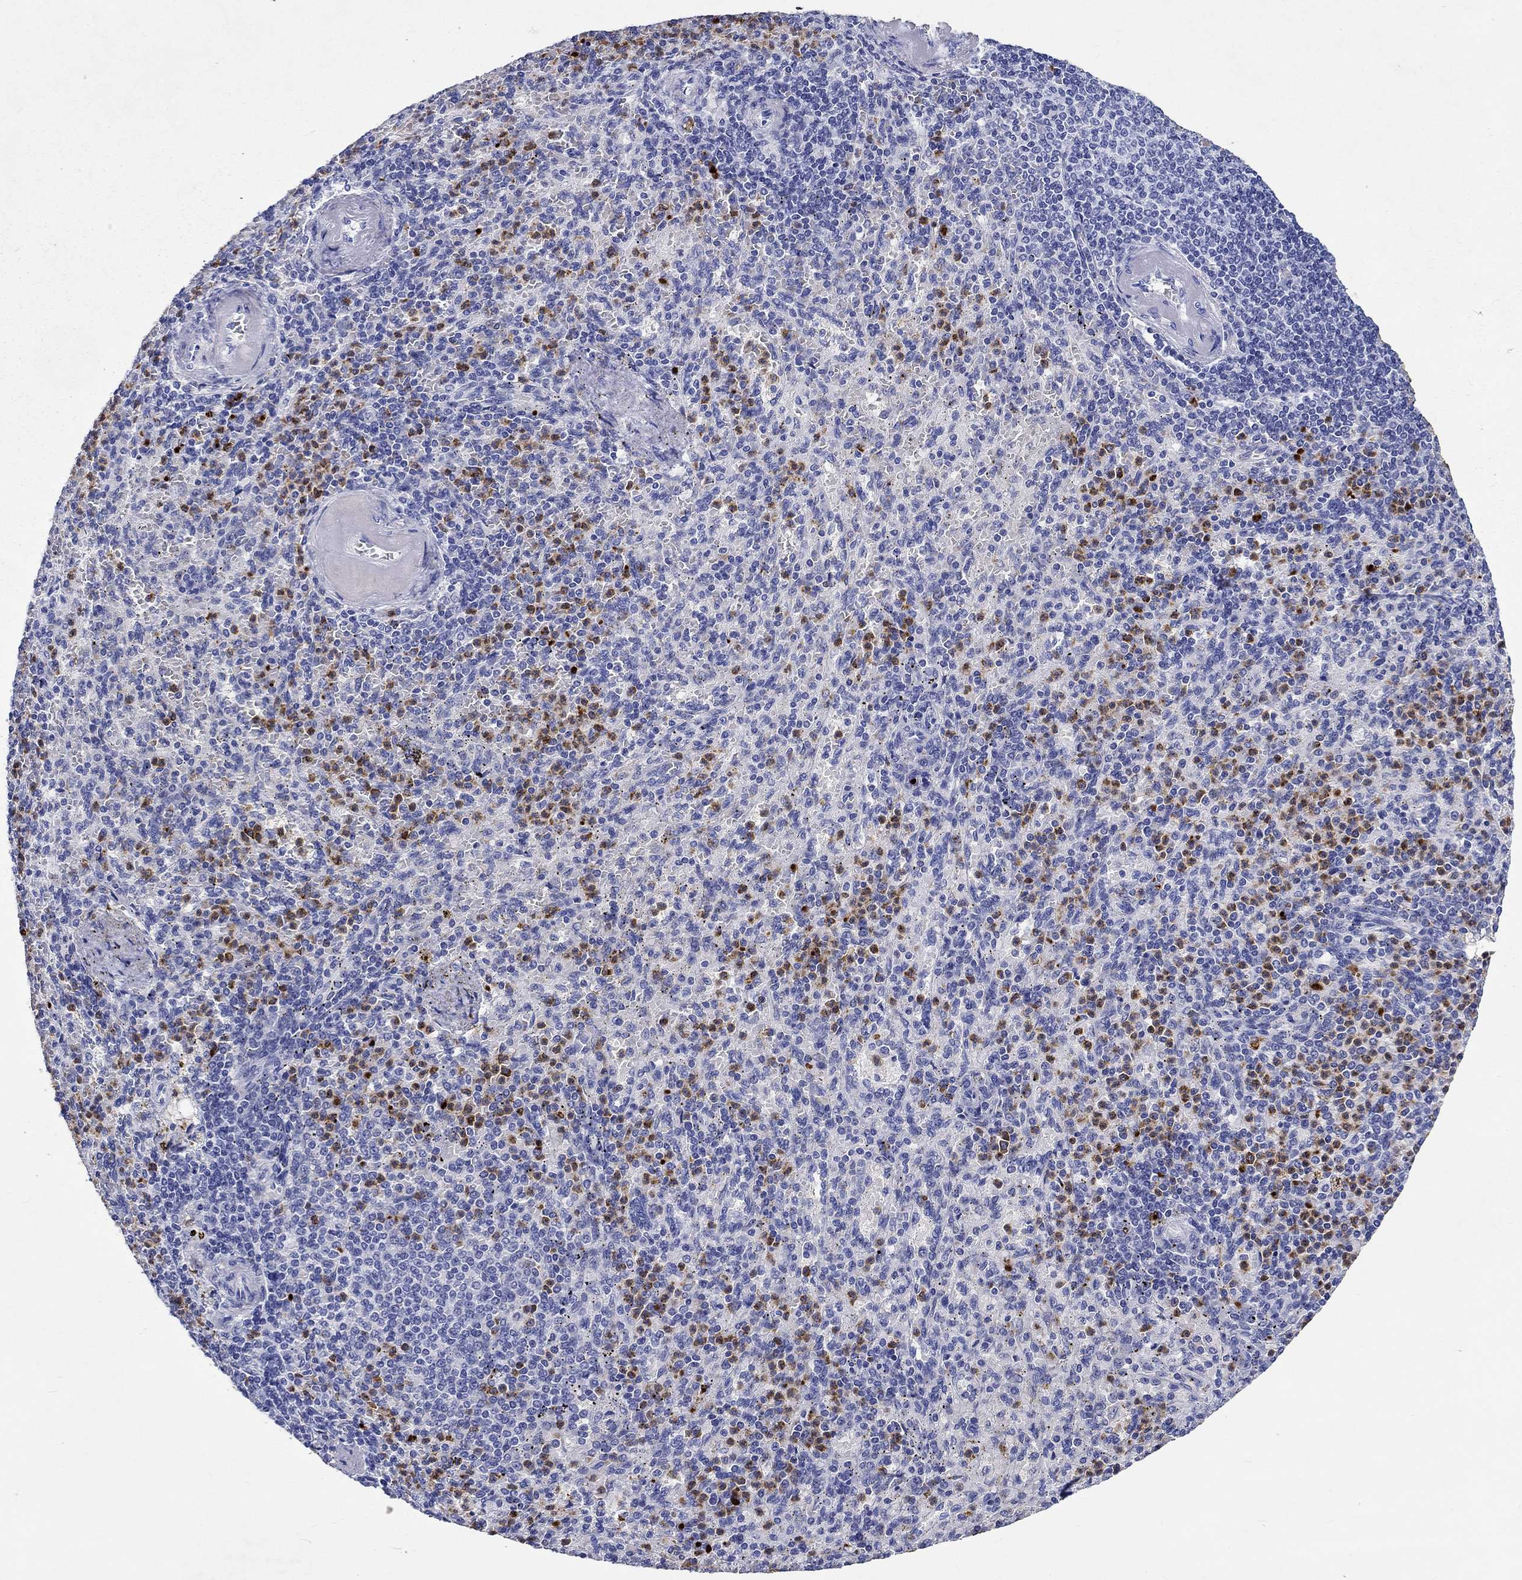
{"staining": {"intensity": "moderate", "quantity": "25%-75%", "location": "cytoplasmic/membranous"}, "tissue": "spleen", "cell_type": "Cells in red pulp", "image_type": "normal", "snomed": [{"axis": "morphology", "description": "Normal tissue, NOS"}, {"axis": "topography", "description": "Spleen"}], "caption": "A high-resolution micrograph shows immunohistochemistry (IHC) staining of normal spleen, which demonstrates moderate cytoplasmic/membranous positivity in approximately 25%-75% of cells in red pulp. (brown staining indicates protein expression, while blue staining denotes nuclei).", "gene": "EPX", "patient": {"sex": "female", "age": 74}}